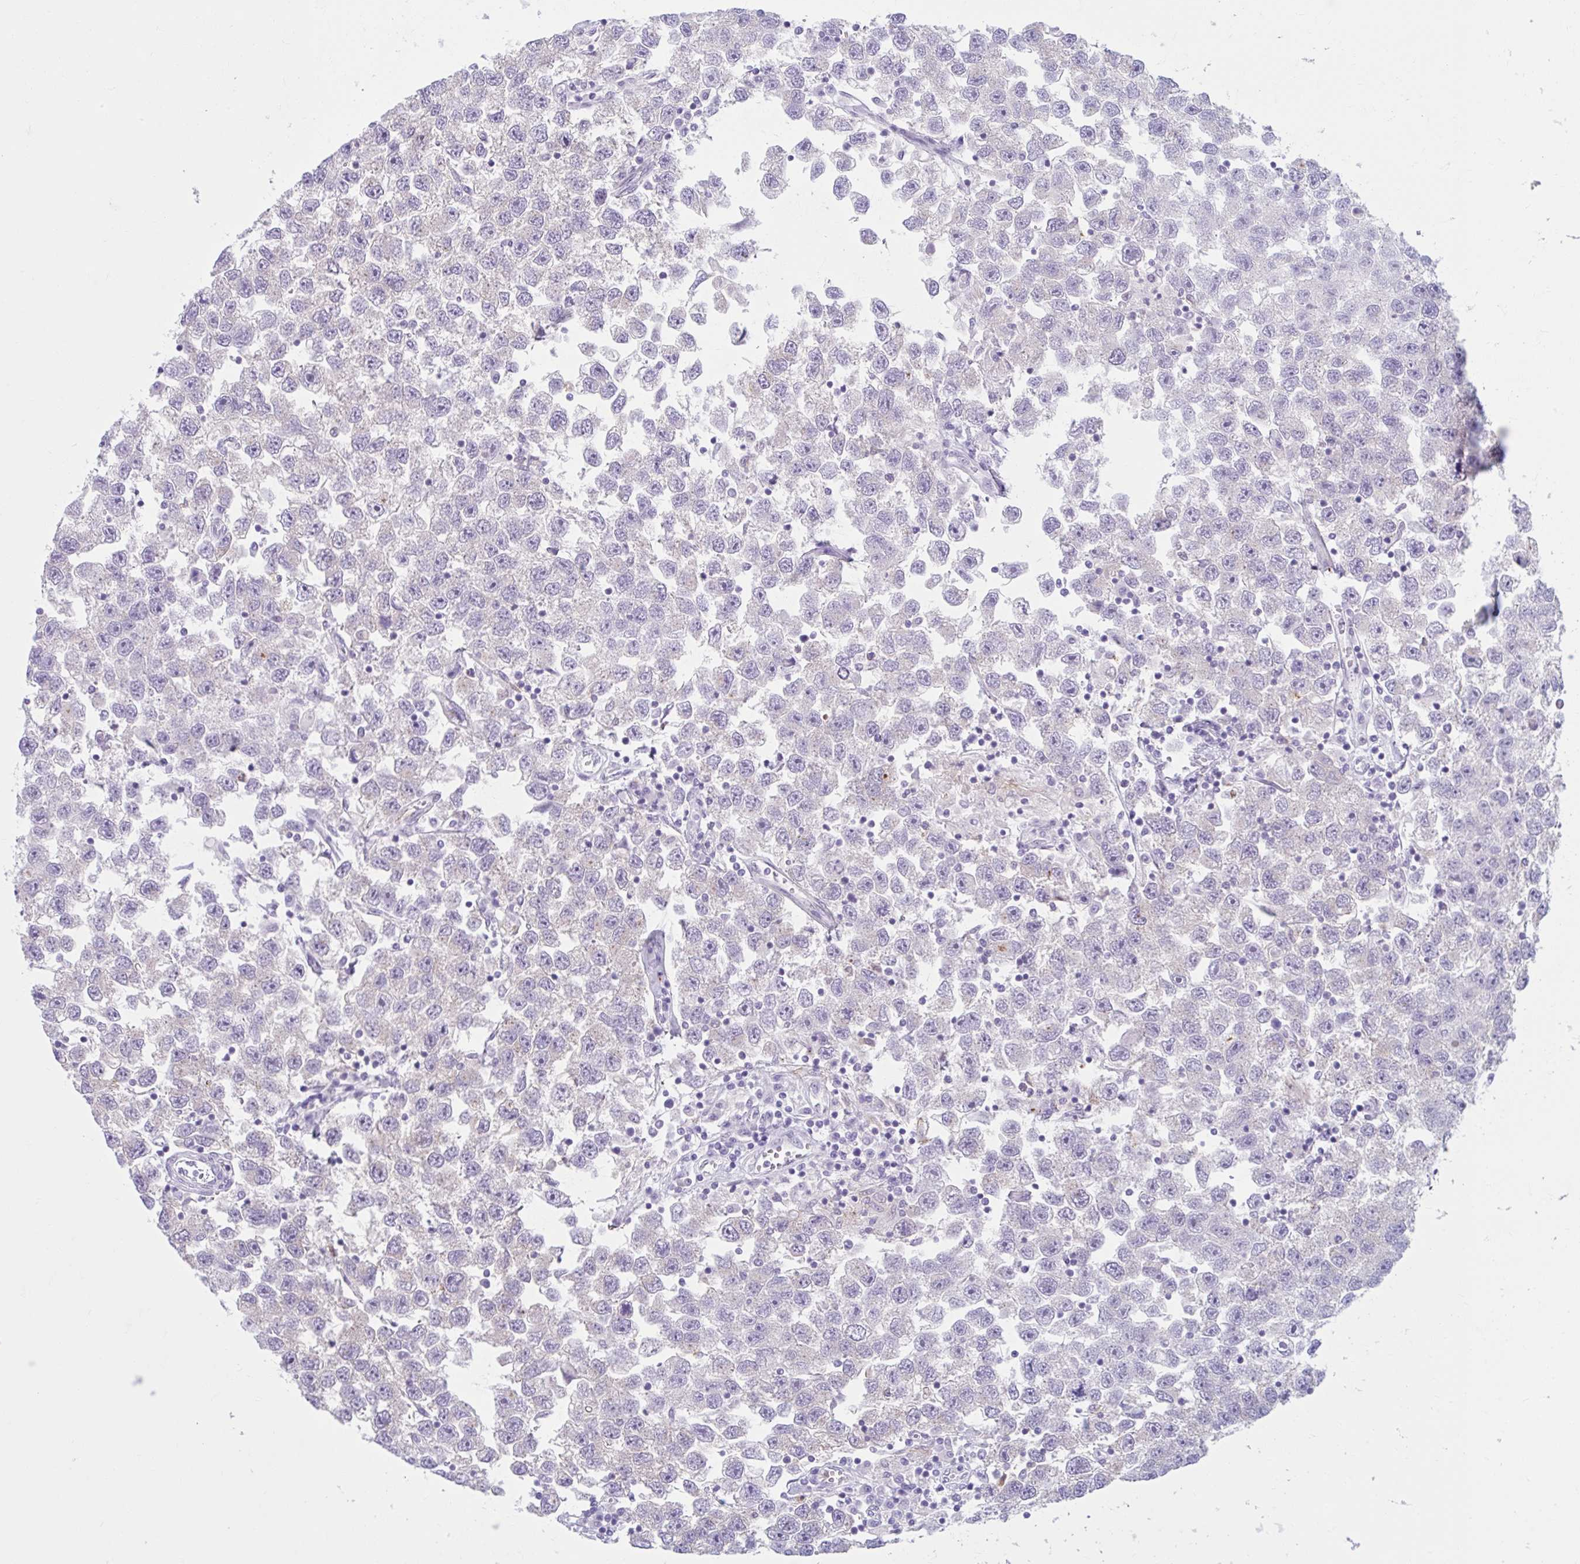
{"staining": {"intensity": "negative", "quantity": "none", "location": "none"}, "tissue": "testis cancer", "cell_type": "Tumor cells", "image_type": "cancer", "snomed": [{"axis": "morphology", "description": "Seminoma, NOS"}, {"axis": "topography", "description": "Testis"}], "caption": "Histopathology image shows no significant protein expression in tumor cells of seminoma (testis). The staining was performed using DAB (3,3'-diaminobenzidine) to visualize the protein expression in brown, while the nuclei were stained in blue with hematoxylin (Magnification: 20x).", "gene": "CEP120", "patient": {"sex": "male", "age": 26}}